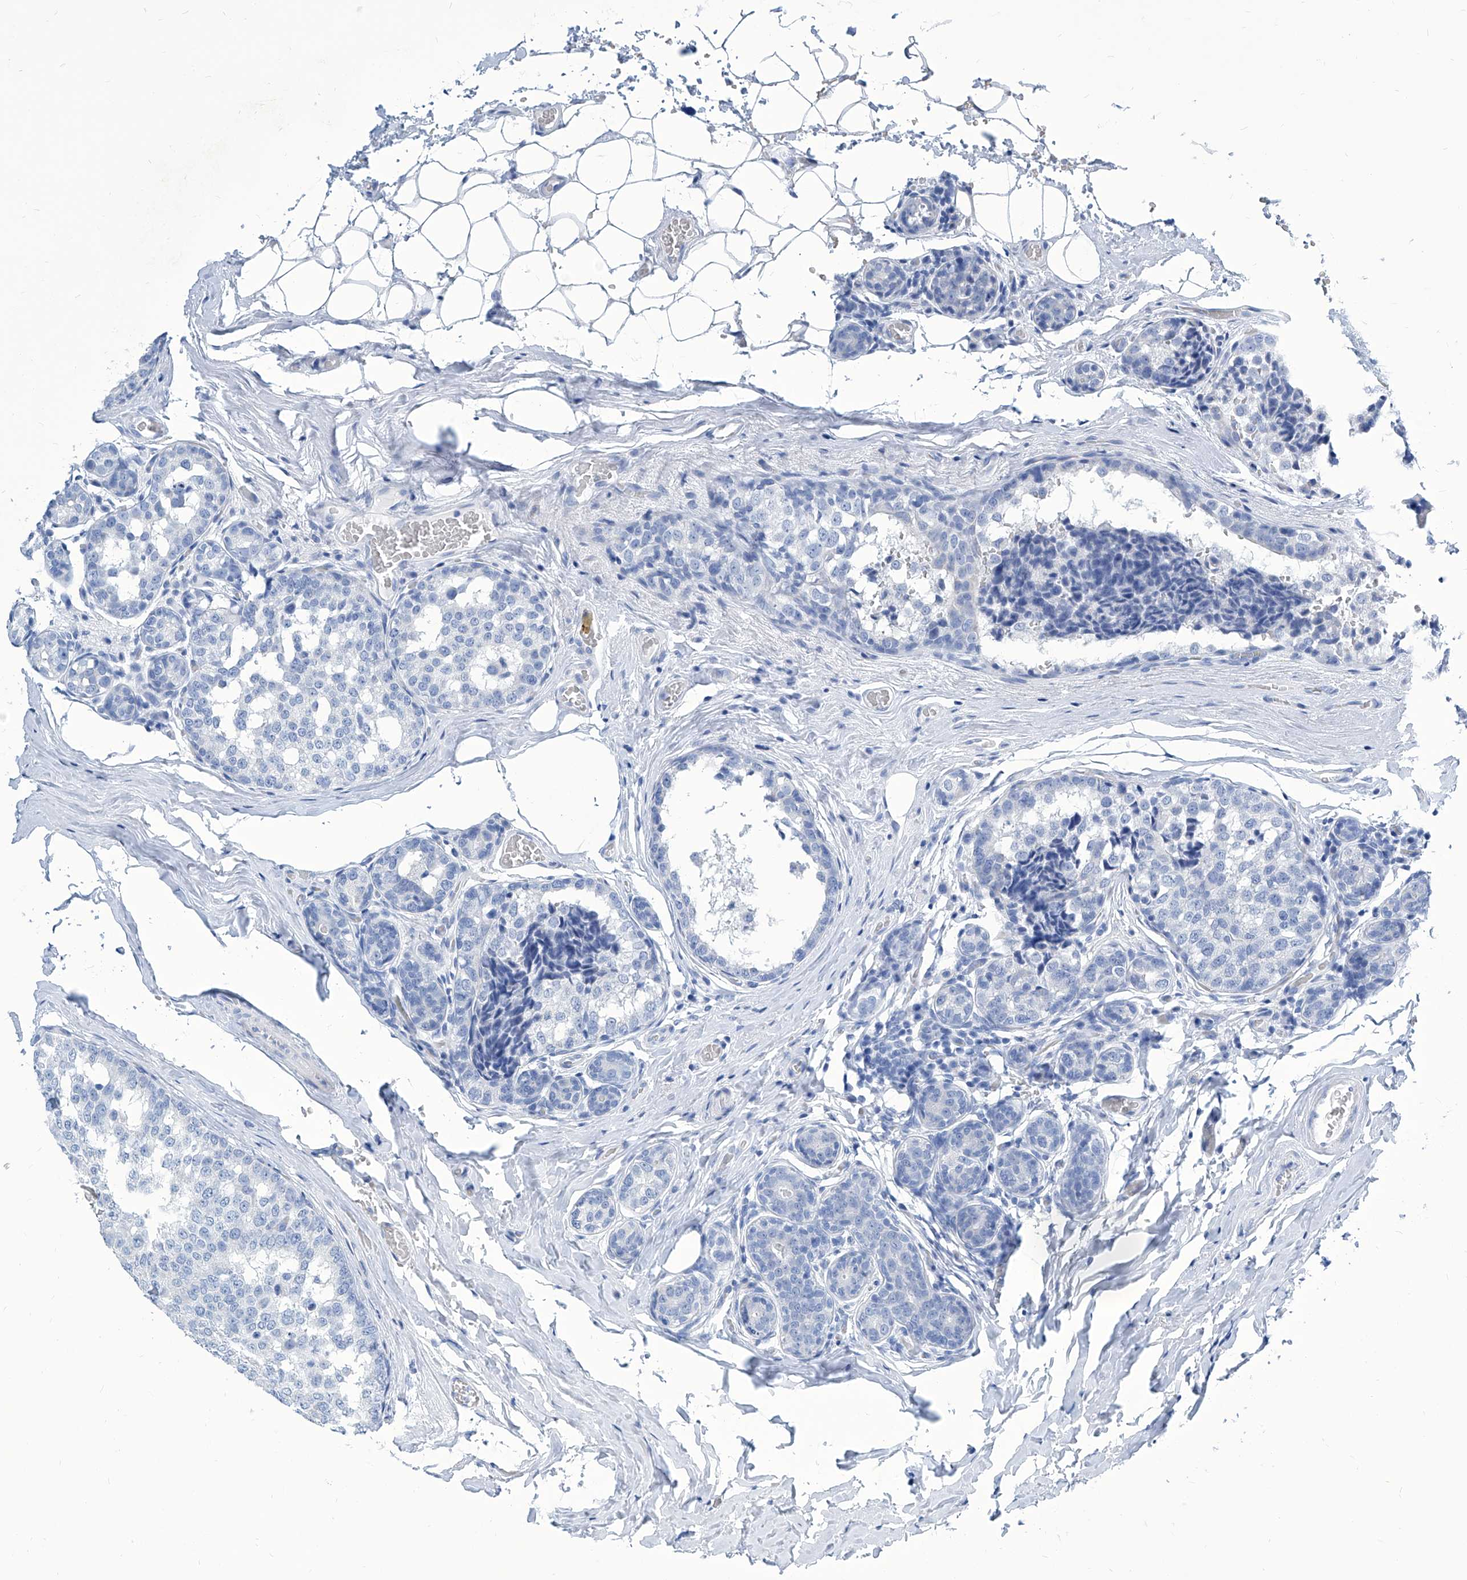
{"staining": {"intensity": "negative", "quantity": "none", "location": "none"}, "tissue": "breast cancer", "cell_type": "Tumor cells", "image_type": "cancer", "snomed": [{"axis": "morphology", "description": "Normal tissue, NOS"}, {"axis": "morphology", "description": "Duct carcinoma"}, {"axis": "topography", "description": "Breast"}], "caption": "This is an immunohistochemistry micrograph of breast infiltrating ductal carcinoma. There is no expression in tumor cells.", "gene": "ZNF519", "patient": {"sex": "female", "age": 43}}